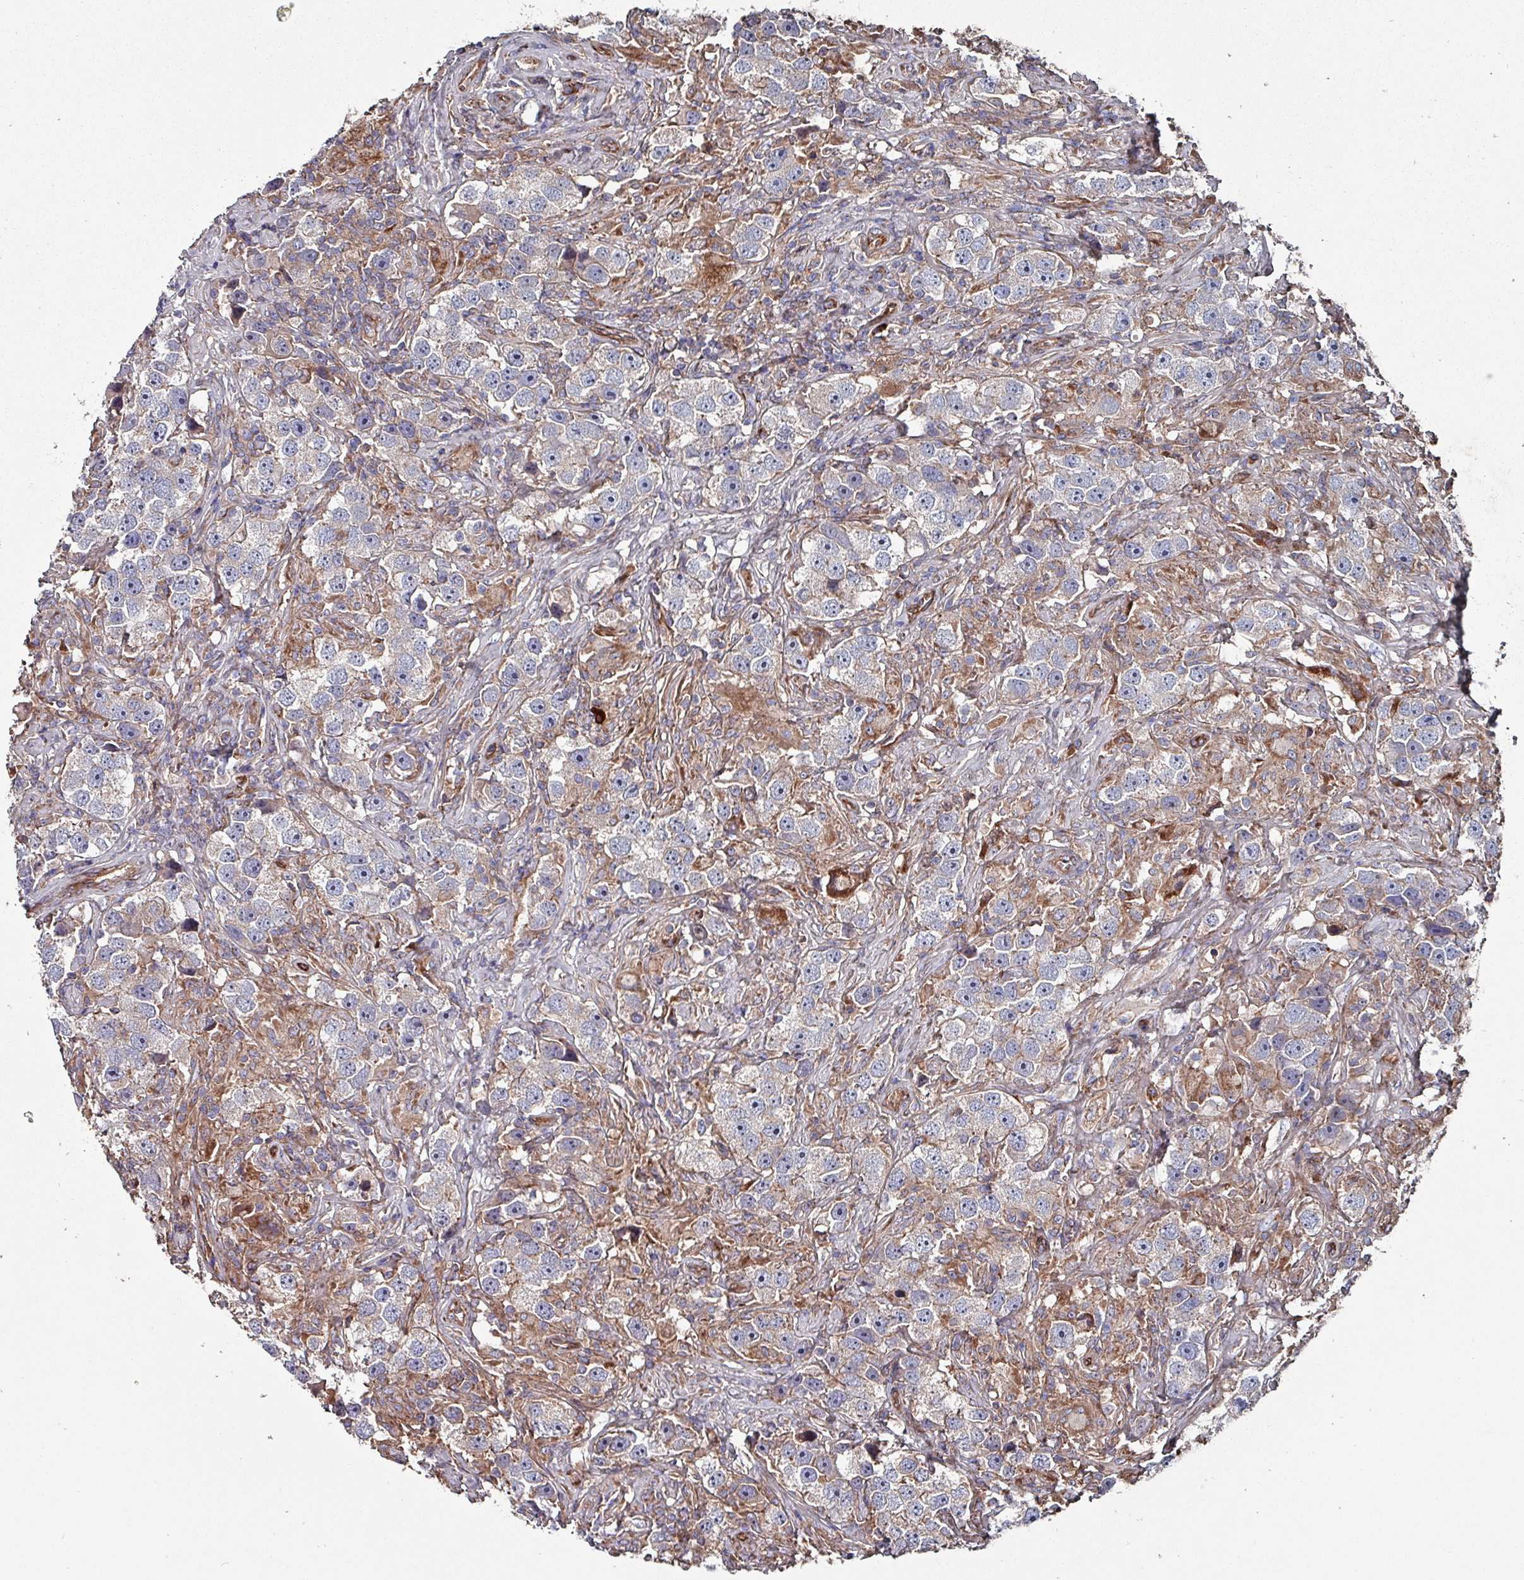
{"staining": {"intensity": "weak", "quantity": "<25%", "location": "cytoplasmic/membranous"}, "tissue": "testis cancer", "cell_type": "Tumor cells", "image_type": "cancer", "snomed": [{"axis": "morphology", "description": "Seminoma, NOS"}, {"axis": "topography", "description": "Testis"}], "caption": "Testis cancer (seminoma) stained for a protein using immunohistochemistry (IHC) reveals no positivity tumor cells.", "gene": "ANO10", "patient": {"sex": "male", "age": 49}}